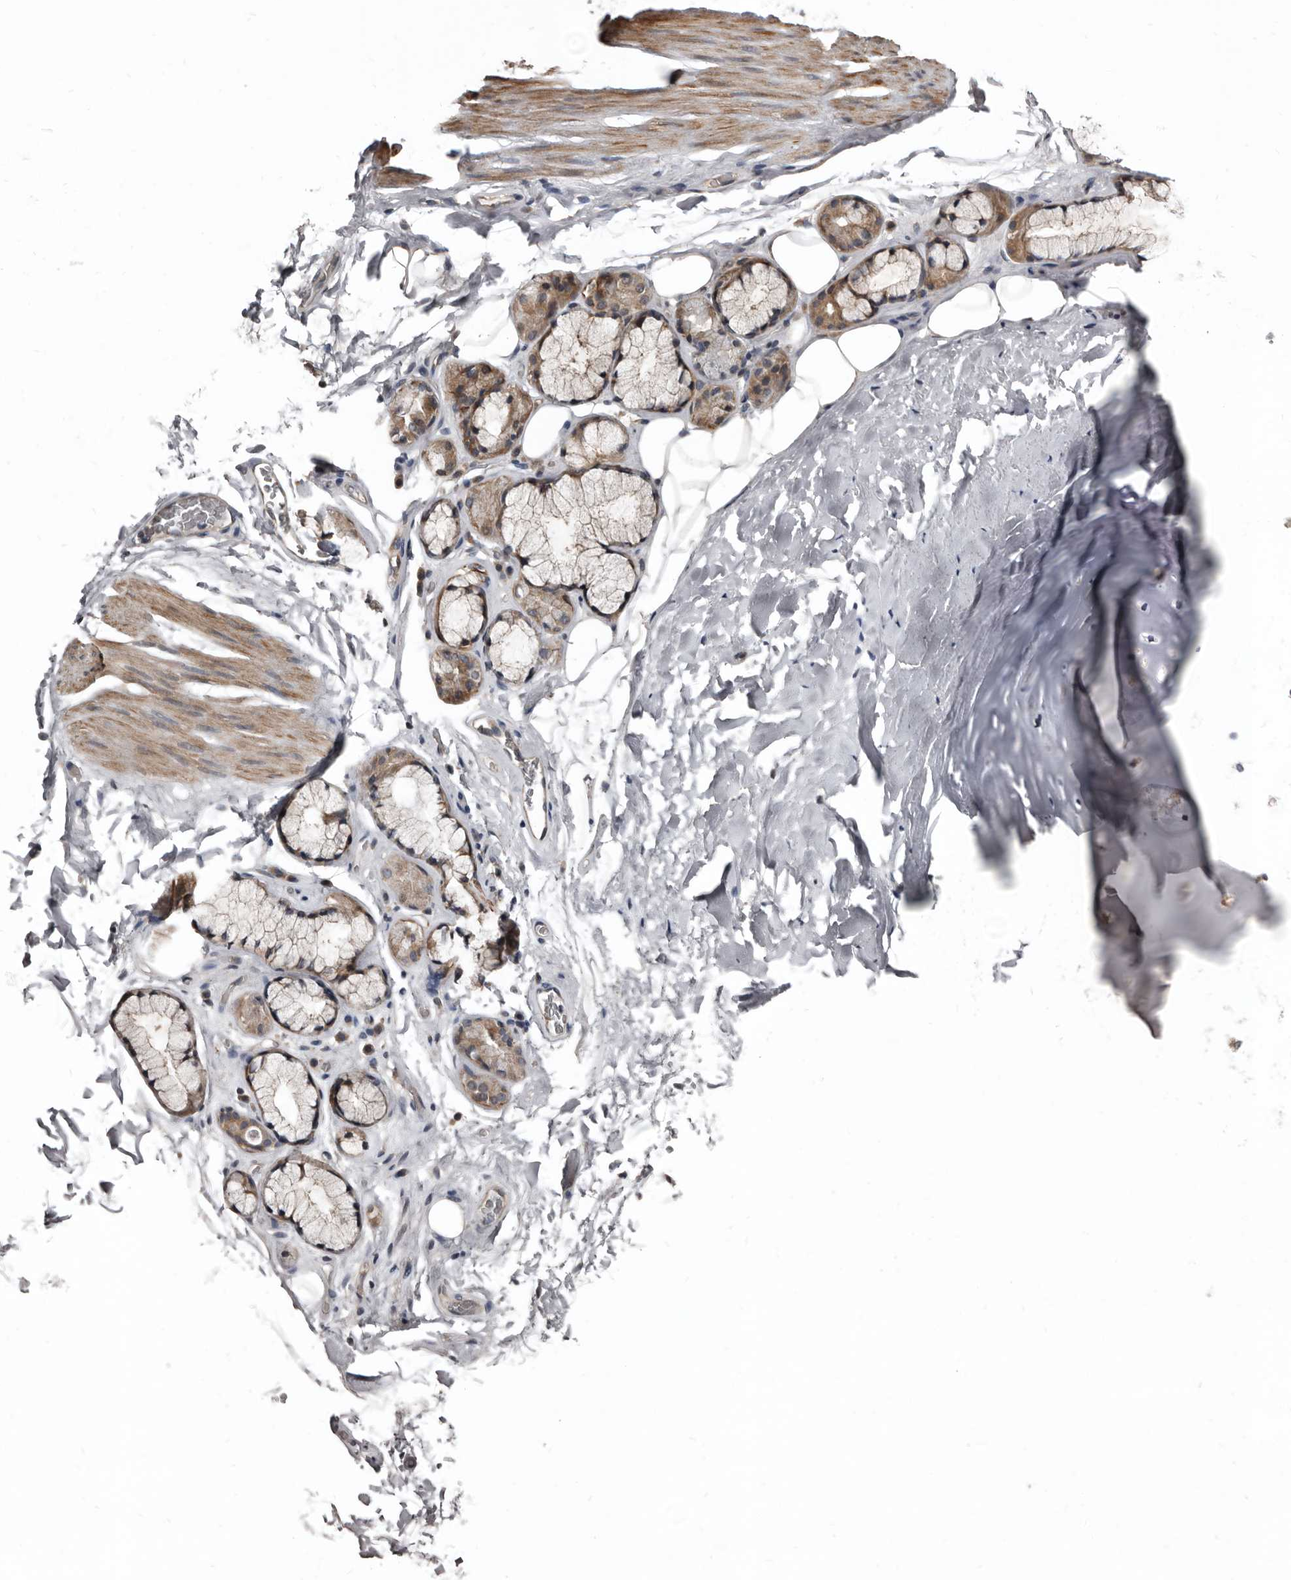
{"staining": {"intensity": "weak", "quantity": ">75%", "location": "cytoplasmic/membranous"}, "tissue": "adipose tissue", "cell_type": "Adipocytes", "image_type": "normal", "snomed": [{"axis": "morphology", "description": "Normal tissue, NOS"}, {"axis": "topography", "description": "Cartilage tissue"}], "caption": "Protein expression analysis of unremarkable adipose tissue exhibits weak cytoplasmic/membranous staining in approximately >75% of adipocytes.", "gene": "DHPS", "patient": {"sex": "female", "age": 63}}